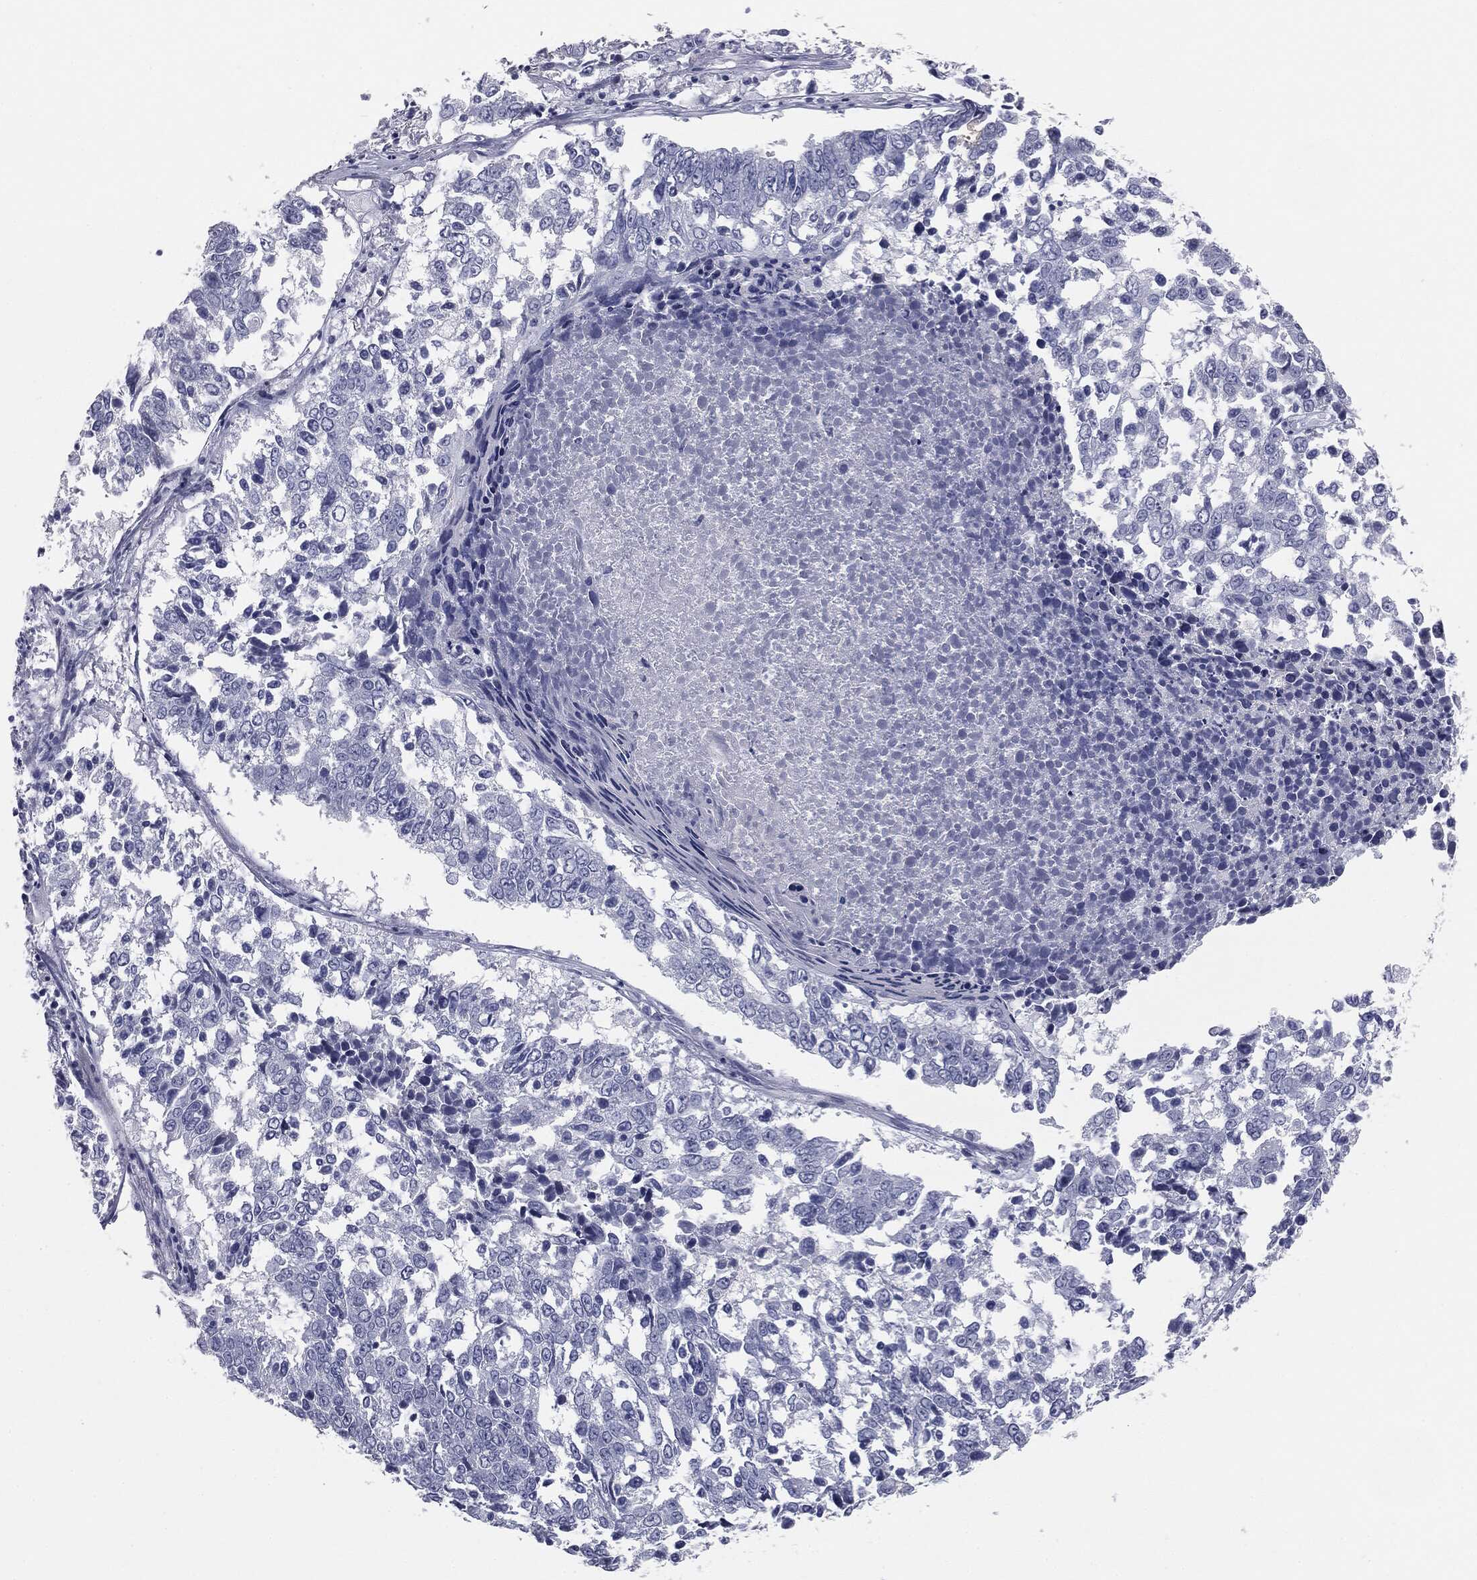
{"staining": {"intensity": "negative", "quantity": "none", "location": "none"}, "tissue": "lung cancer", "cell_type": "Tumor cells", "image_type": "cancer", "snomed": [{"axis": "morphology", "description": "Squamous cell carcinoma, NOS"}, {"axis": "topography", "description": "Lung"}], "caption": "A histopathology image of lung cancer stained for a protein displays no brown staining in tumor cells. (DAB immunohistochemistry (IHC), high magnification).", "gene": "MUC5AC", "patient": {"sex": "male", "age": 82}}